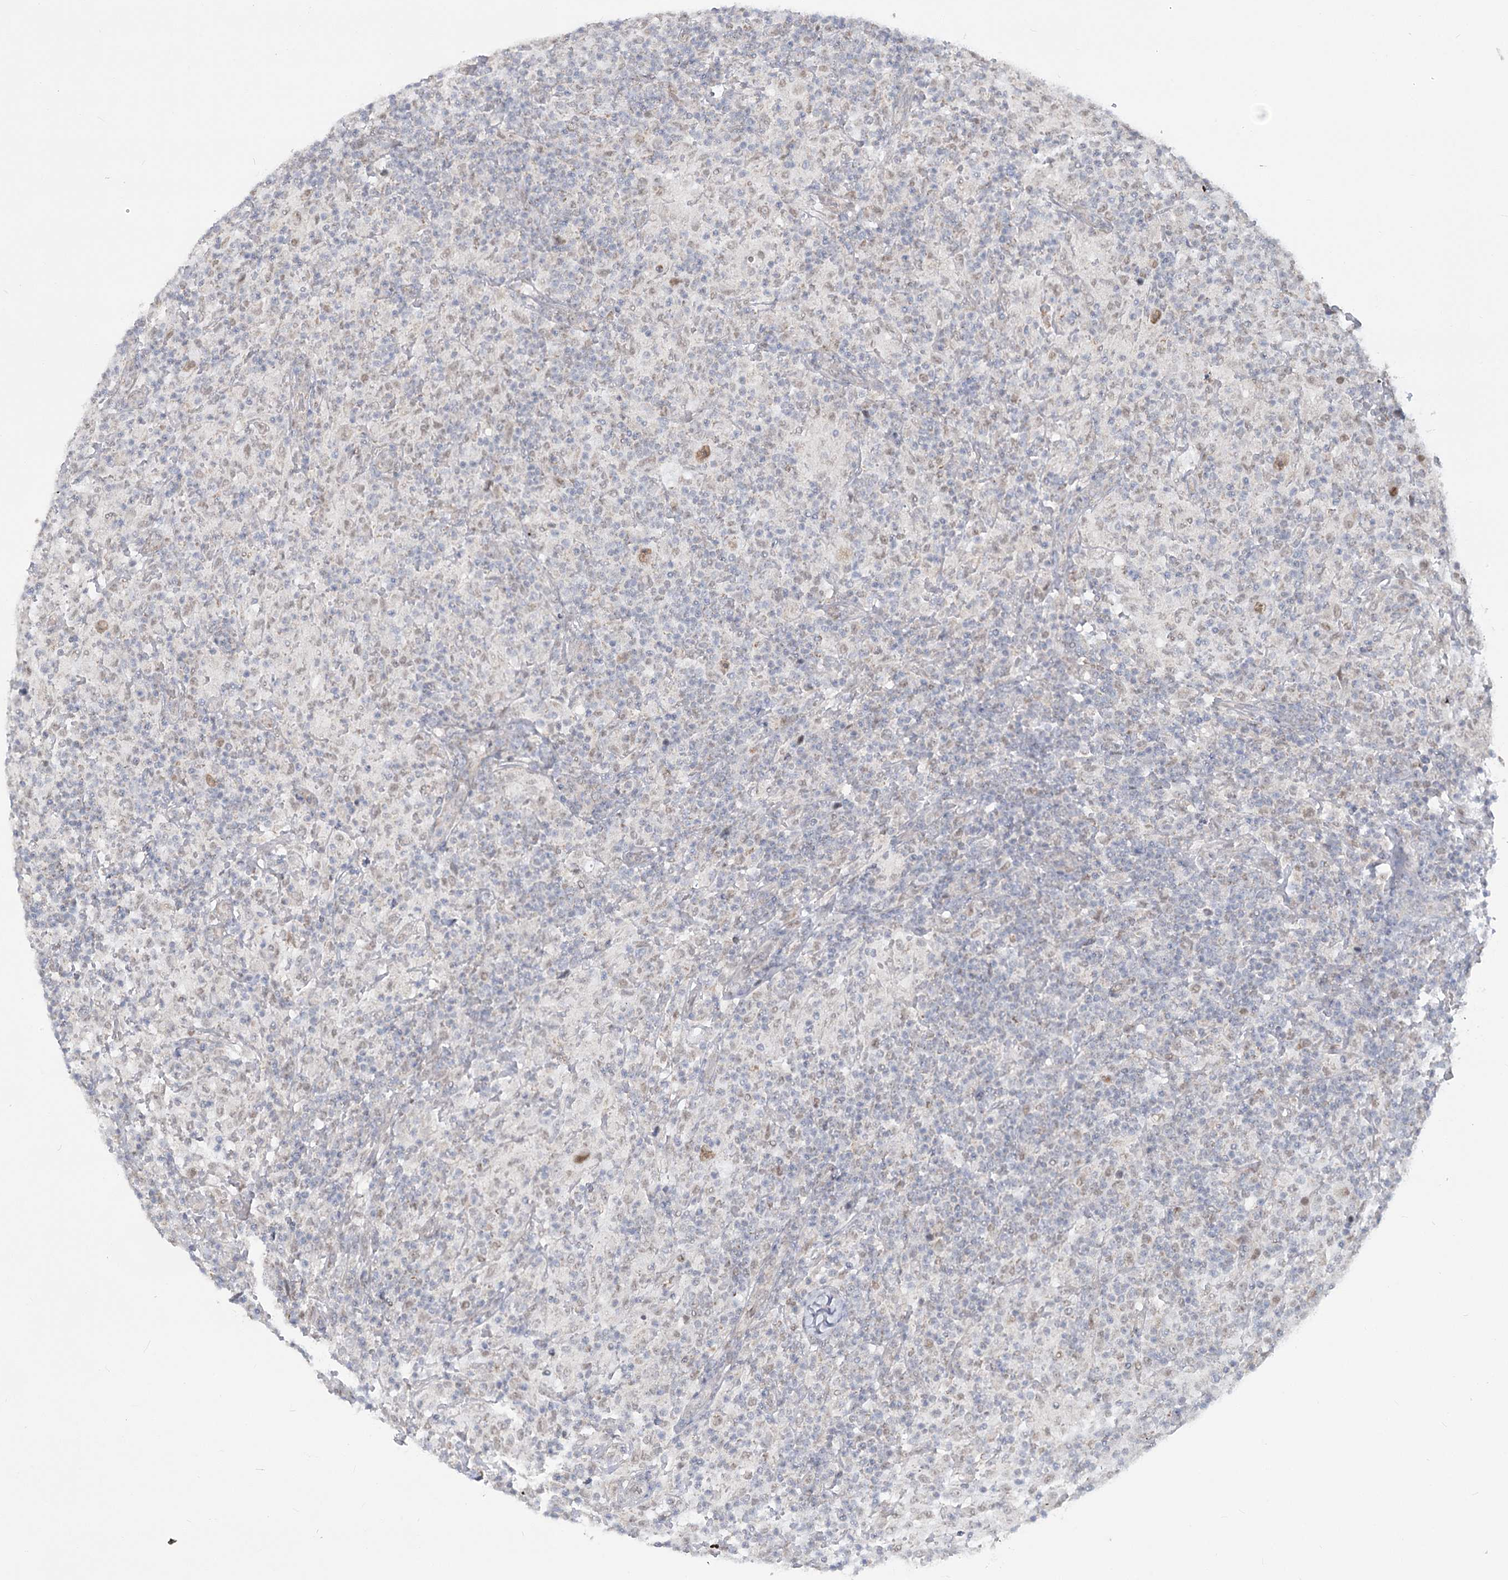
{"staining": {"intensity": "moderate", "quantity": ">75%", "location": "nuclear"}, "tissue": "lymphoma", "cell_type": "Tumor cells", "image_type": "cancer", "snomed": [{"axis": "morphology", "description": "Hodgkin's disease, NOS"}, {"axis": "topography", "description": "Lymph node"}], "caption": "Immunohistochemical staining of lymphoma shows medium levels of moderate nuclear protein positivity in approximately >75% of tumor cells.", "gene": "MTG1", "patient": {"sex": "male", "age": 70}}